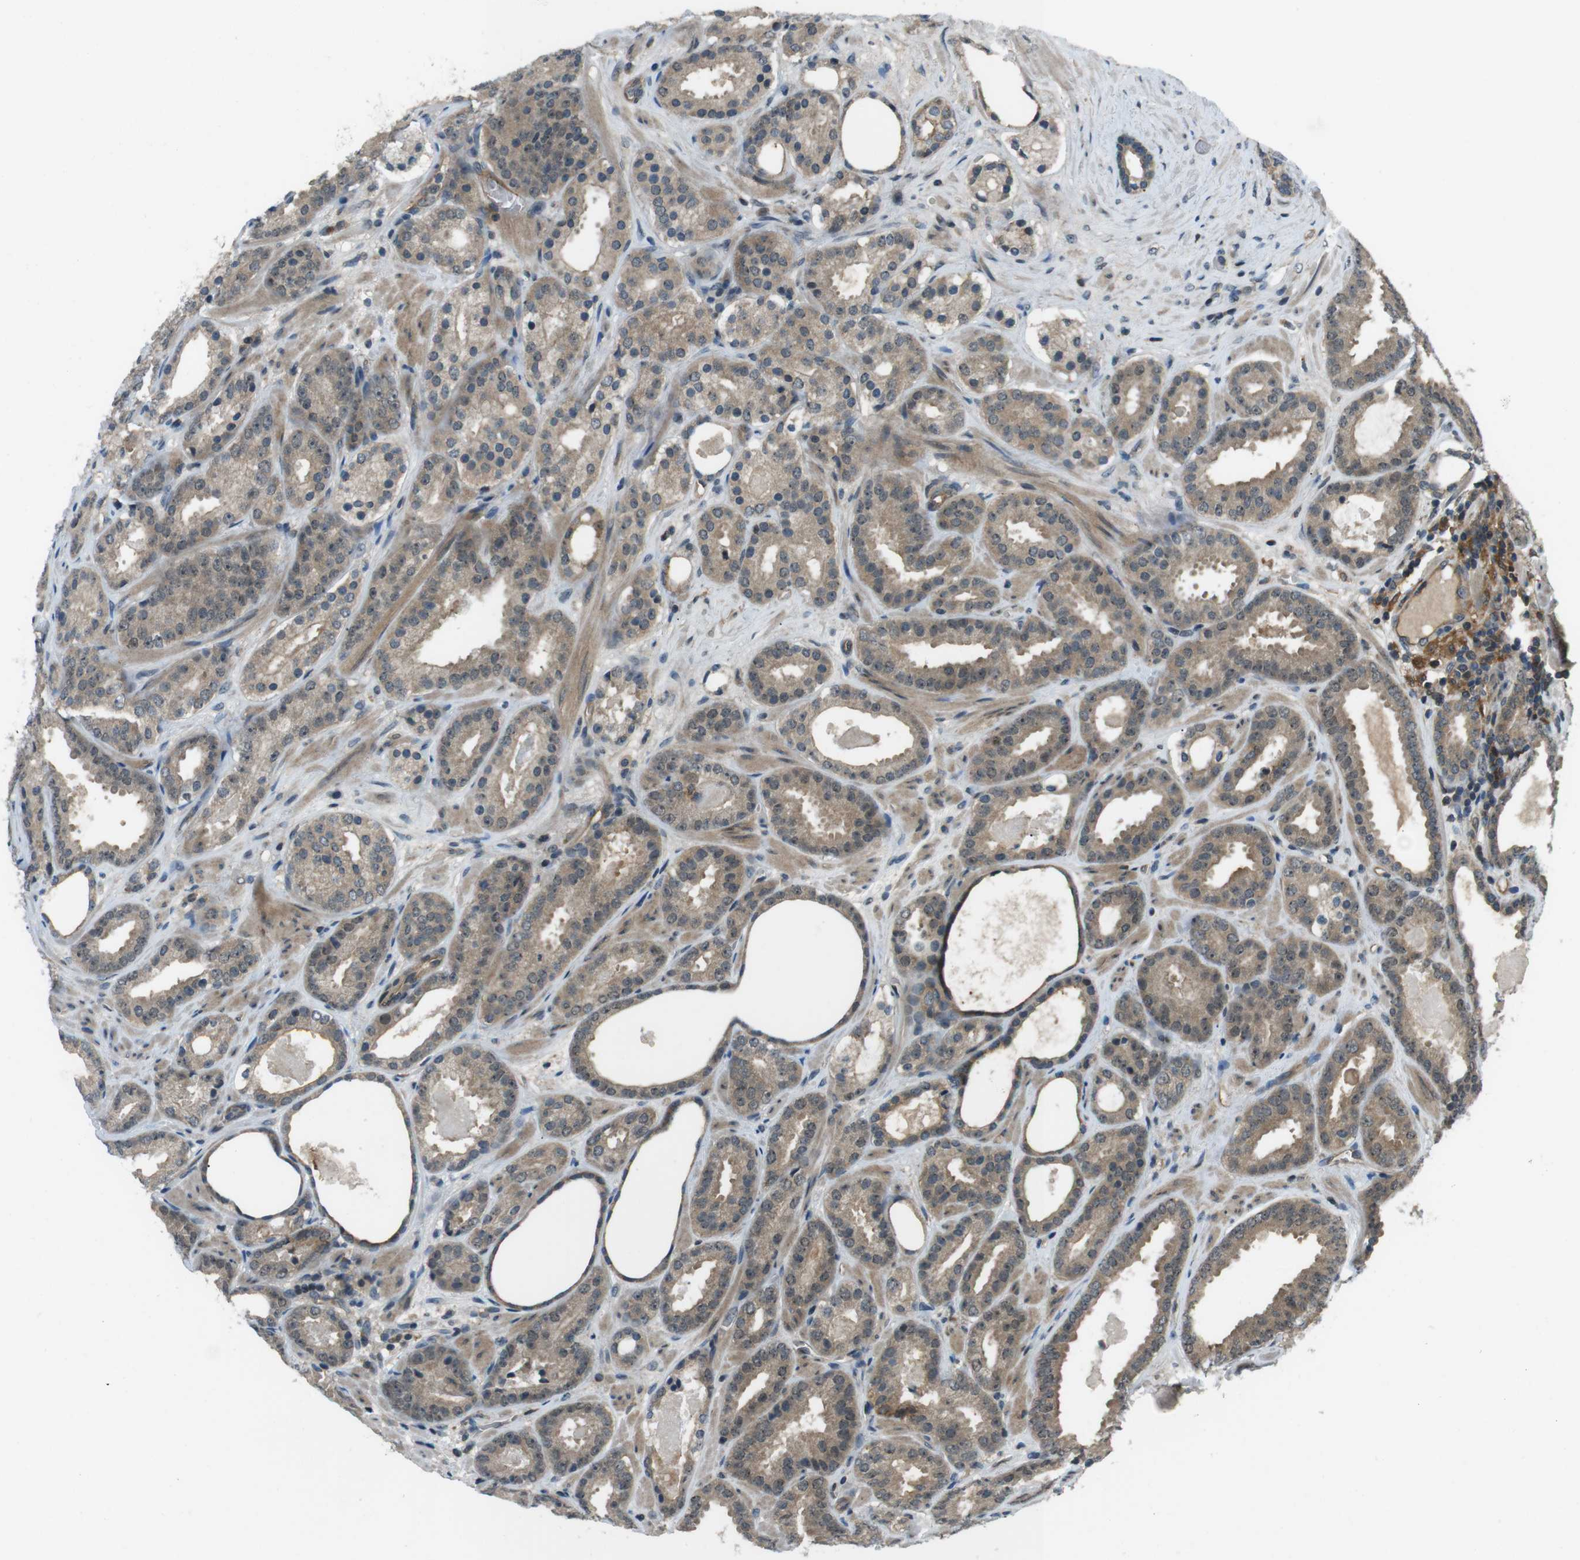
{"staining": {"intensity": "moderate", "quantity": ">75%", "location": "cytoplasmic/membranous"}, "tissue": "prostate cancer", "cell_type": "Tumor cells", "image_type": "cancer", "snomed": [{"axis": "morphology", "description": "Adenocarcinoma, Low grade"}, {"axis": "topography", "description": "Prostate"}], "caption": "Tumor cells exhibit medium levels of moderate cytoplasmic/membranous positivity in about >75% of cells in adenocarcinoma (low-grade) (prostate).", "gene": "TIAM2", "patient": {"sex": "male", "age": 69}}